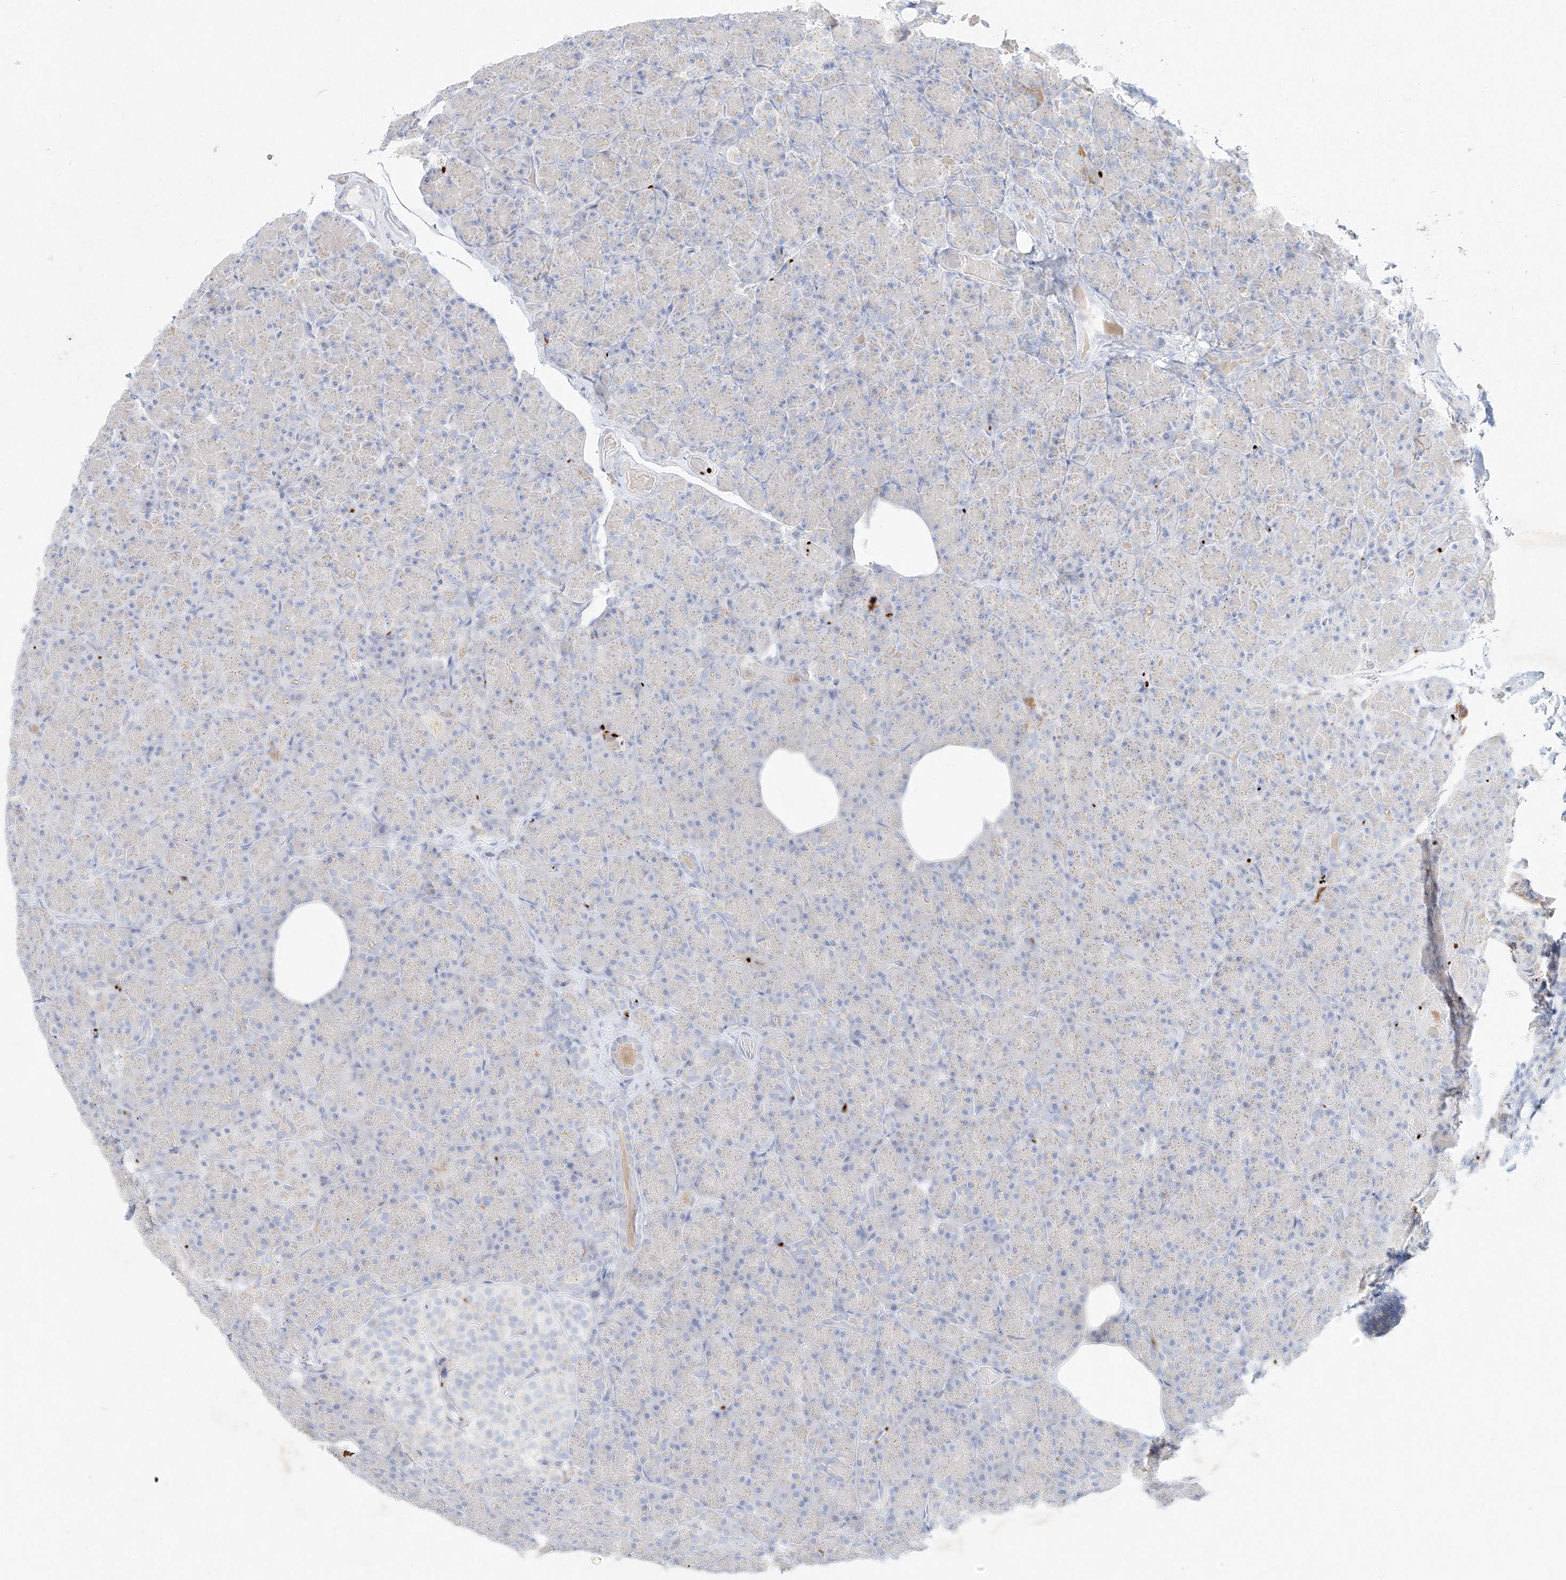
{"staining": {"intensity": "negative", "quantity": "none", "location": "none"}, "tissue": "pancreas", "cell_type": "Exocrine glandular cells", "image_type": "normal", "snomed": [{"axis": "morphology", "description": "Normal tissue, NOS"}, {"axis": "topography", "description": "Pancreas"}], "caption": "Exocrine glandular cells show no significant expression in unremarkable pancreas. (DAB (3,3'-diaminobenzidine) immunohistochemistry visualized using brightfield microscopy, high magnification).", "gene": "PLEK", "patient": {"sex": "female", "age": 43}}